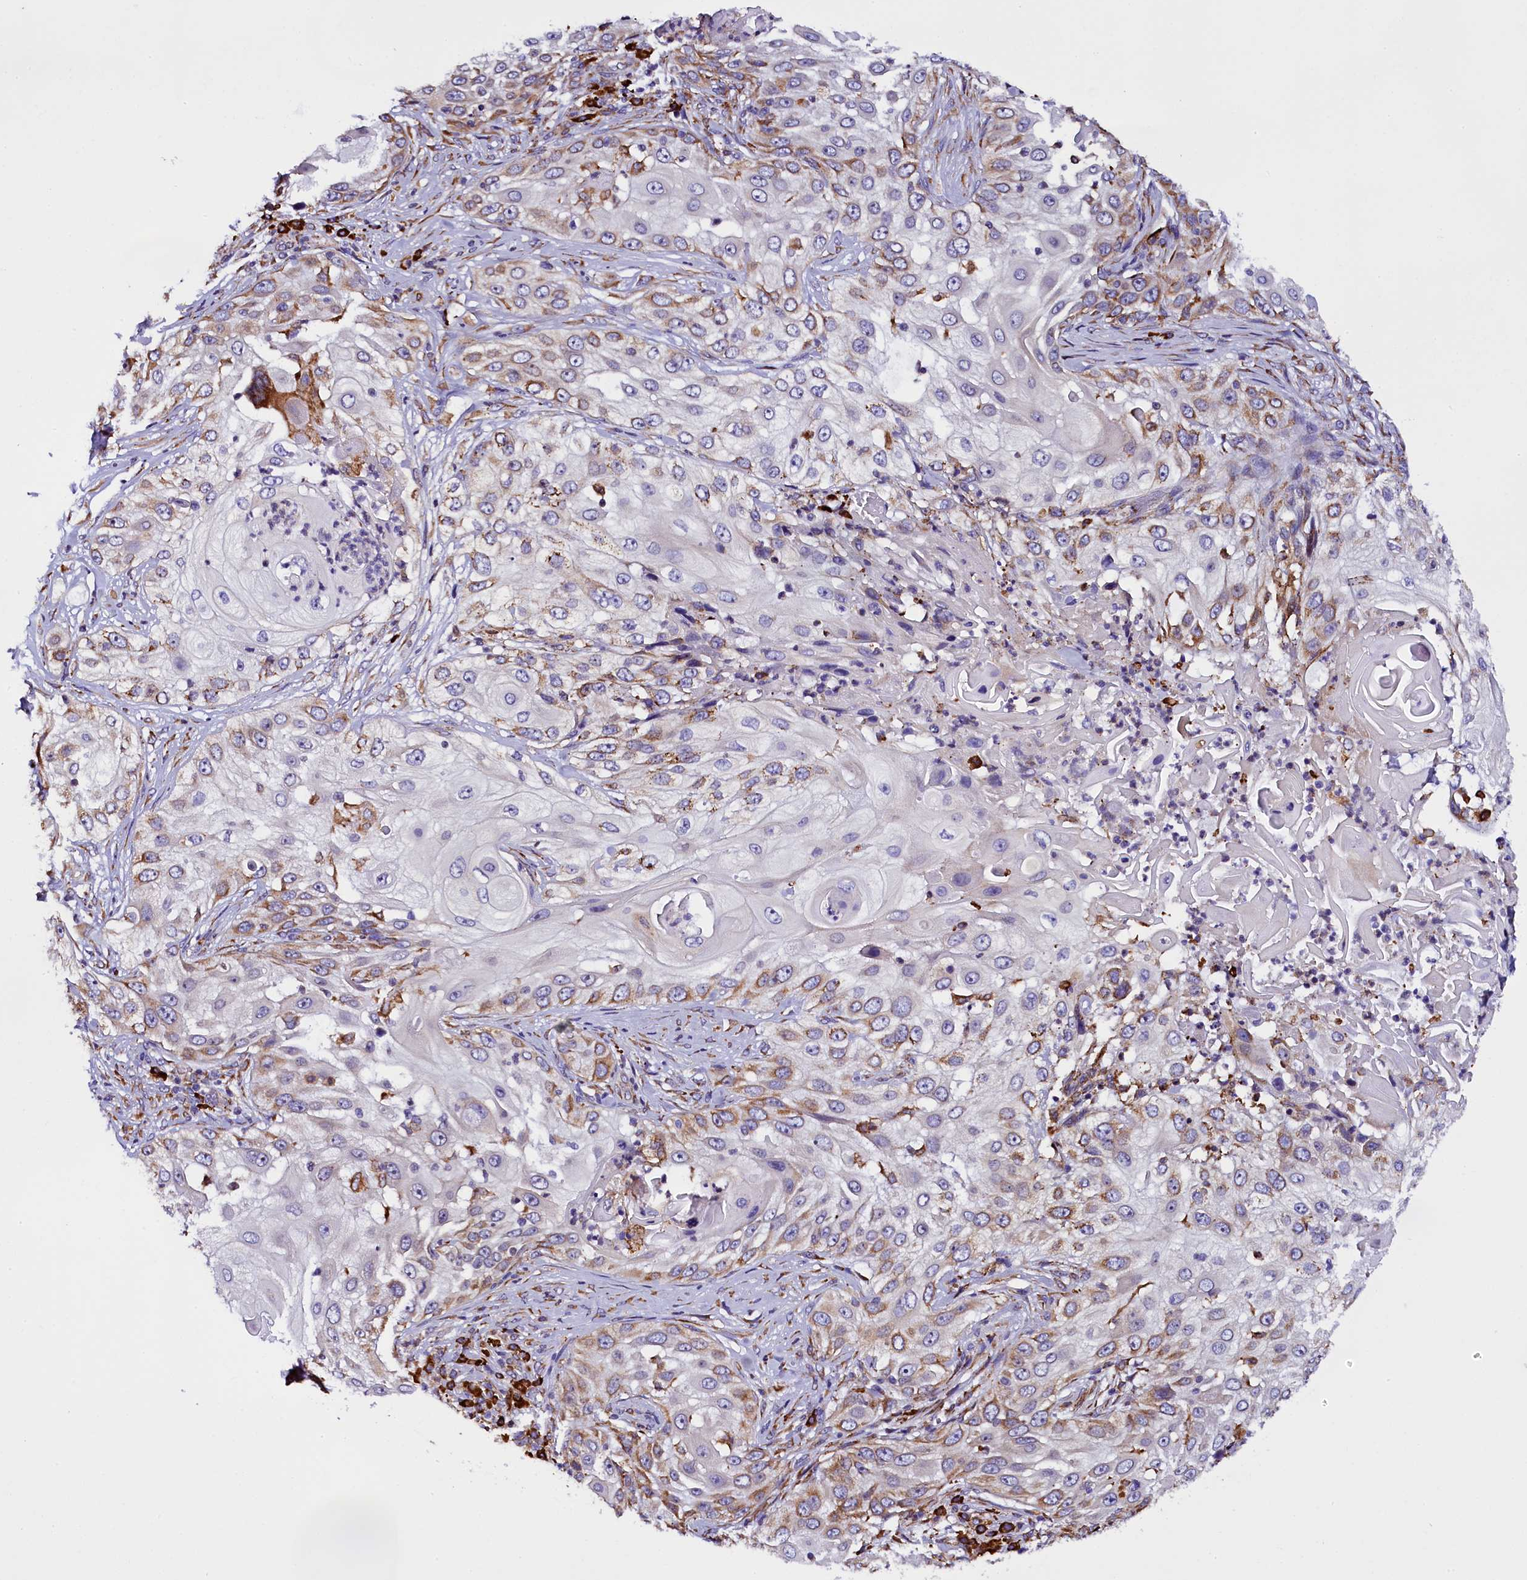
{"staining": {"intensity": "moderate", "quantity": "25%-75%", "location": "cytoplasmic/membranous"}, "tissue": "skin cancer", "cell_type": "Tumor cells", "image_type": "cancer", "snomed": [{"axis": "morphology", "description": "Squamous cell carcinoma, NOS"}, {"axis": "topography", "description": "Skin"}], "caption": "A brown stain shows moderate cytoplasmic/membranous positivity of a protein in skin cancer tumor cells. The protein of interest is shown in brown color, while the nuclei are stained blue.", "gene": "CAPS2", "patient": {"sex": "female", "age": 44}}